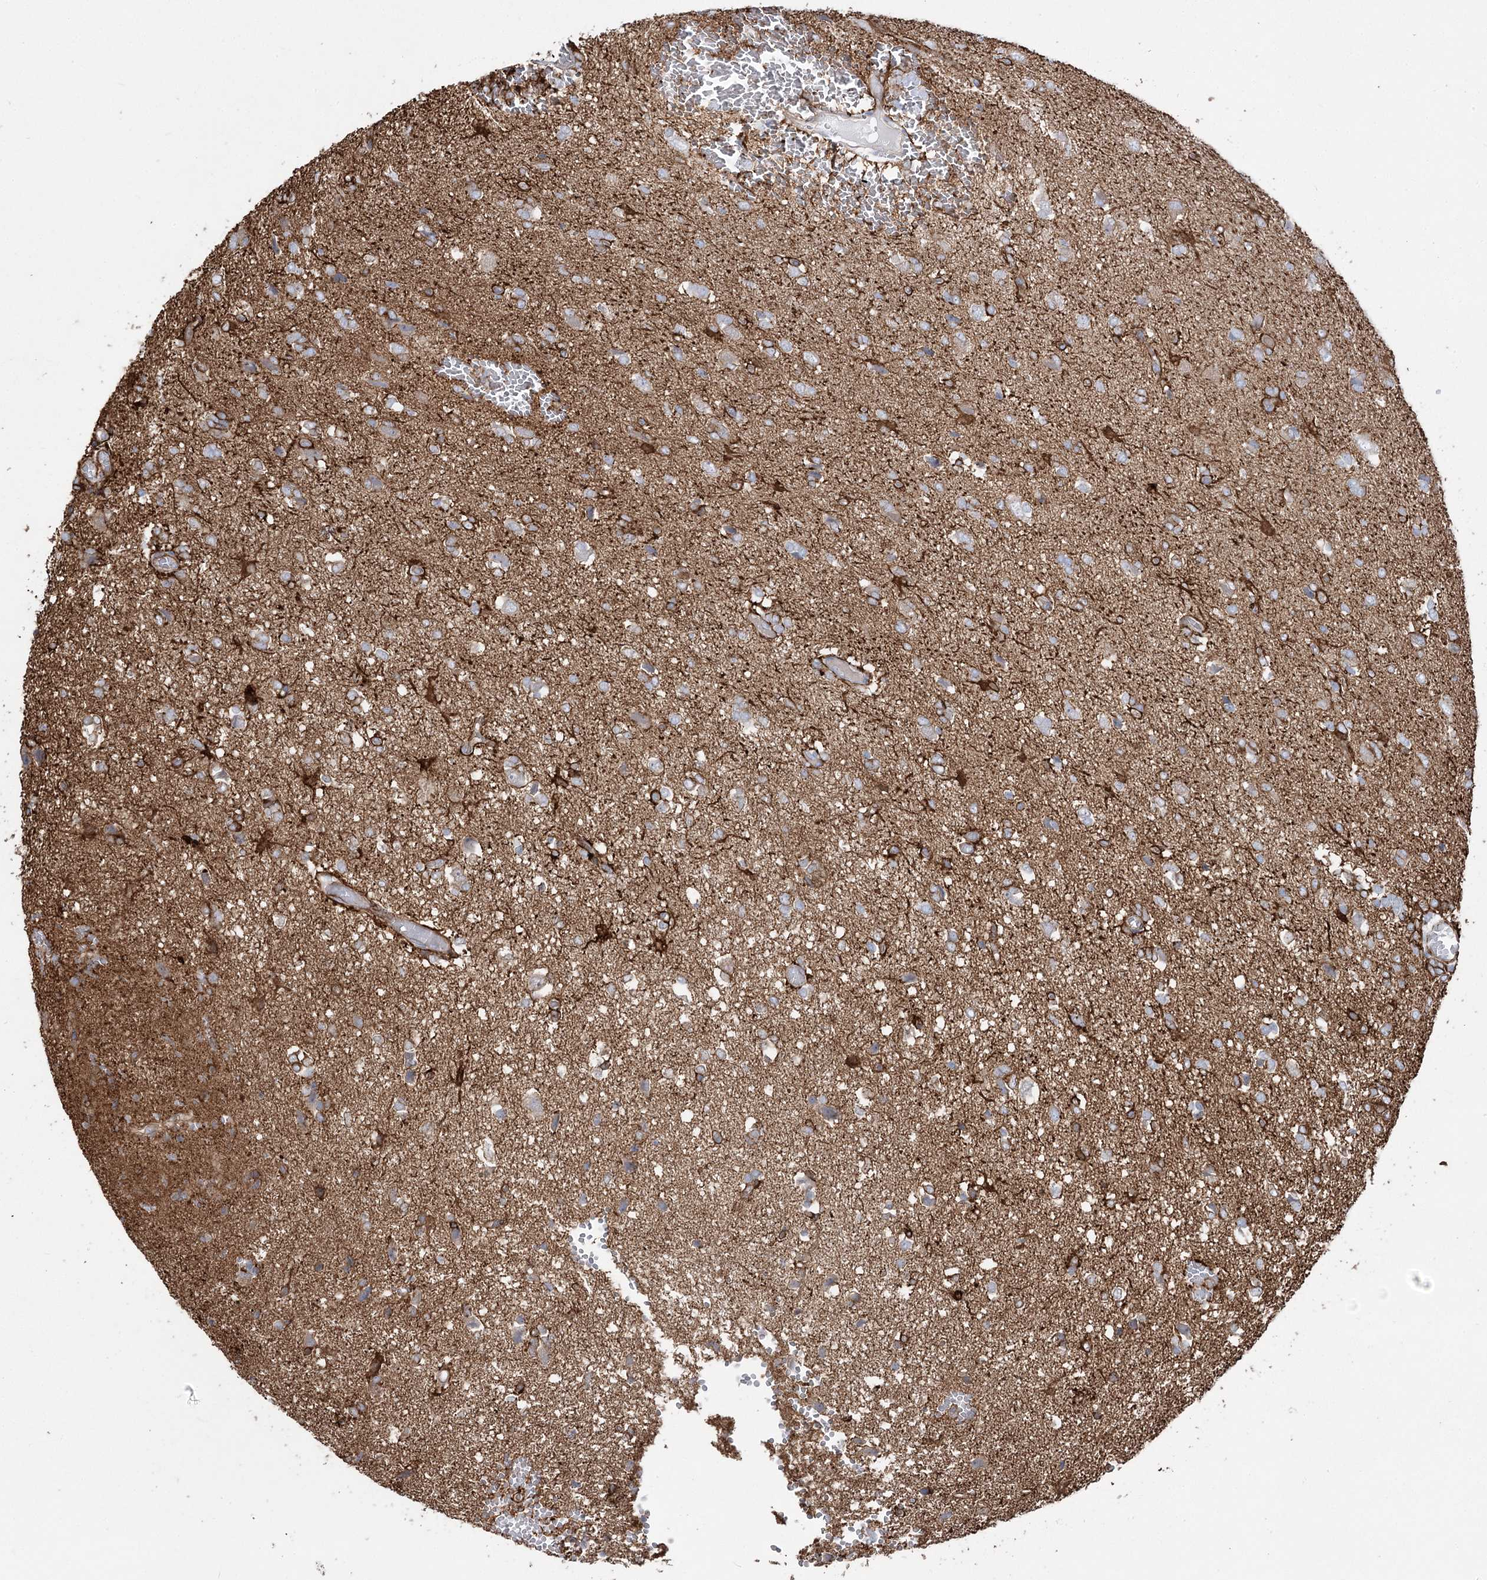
{"staining": {"intensity": "moderate", "quantity": "<25%", "location": "cytoplasmic/membranous"}, "tissue": "glioma", "cell_type": "Tumor cells", "image_type": "cancer", "snomed": [{"axis": "morphology", "description": "Glioma, malignant, High grade"}, {"axis": "topography", "description": "Brain"}], "caption": "Malignant glioma (high-grade) stained with a brown dye exhibits moderate cytoplasmic/membranous positive expression in about <25% of tumor cells.", "gene": "PLEKHA5", "patient": {"sex": "female", "age": 59}}